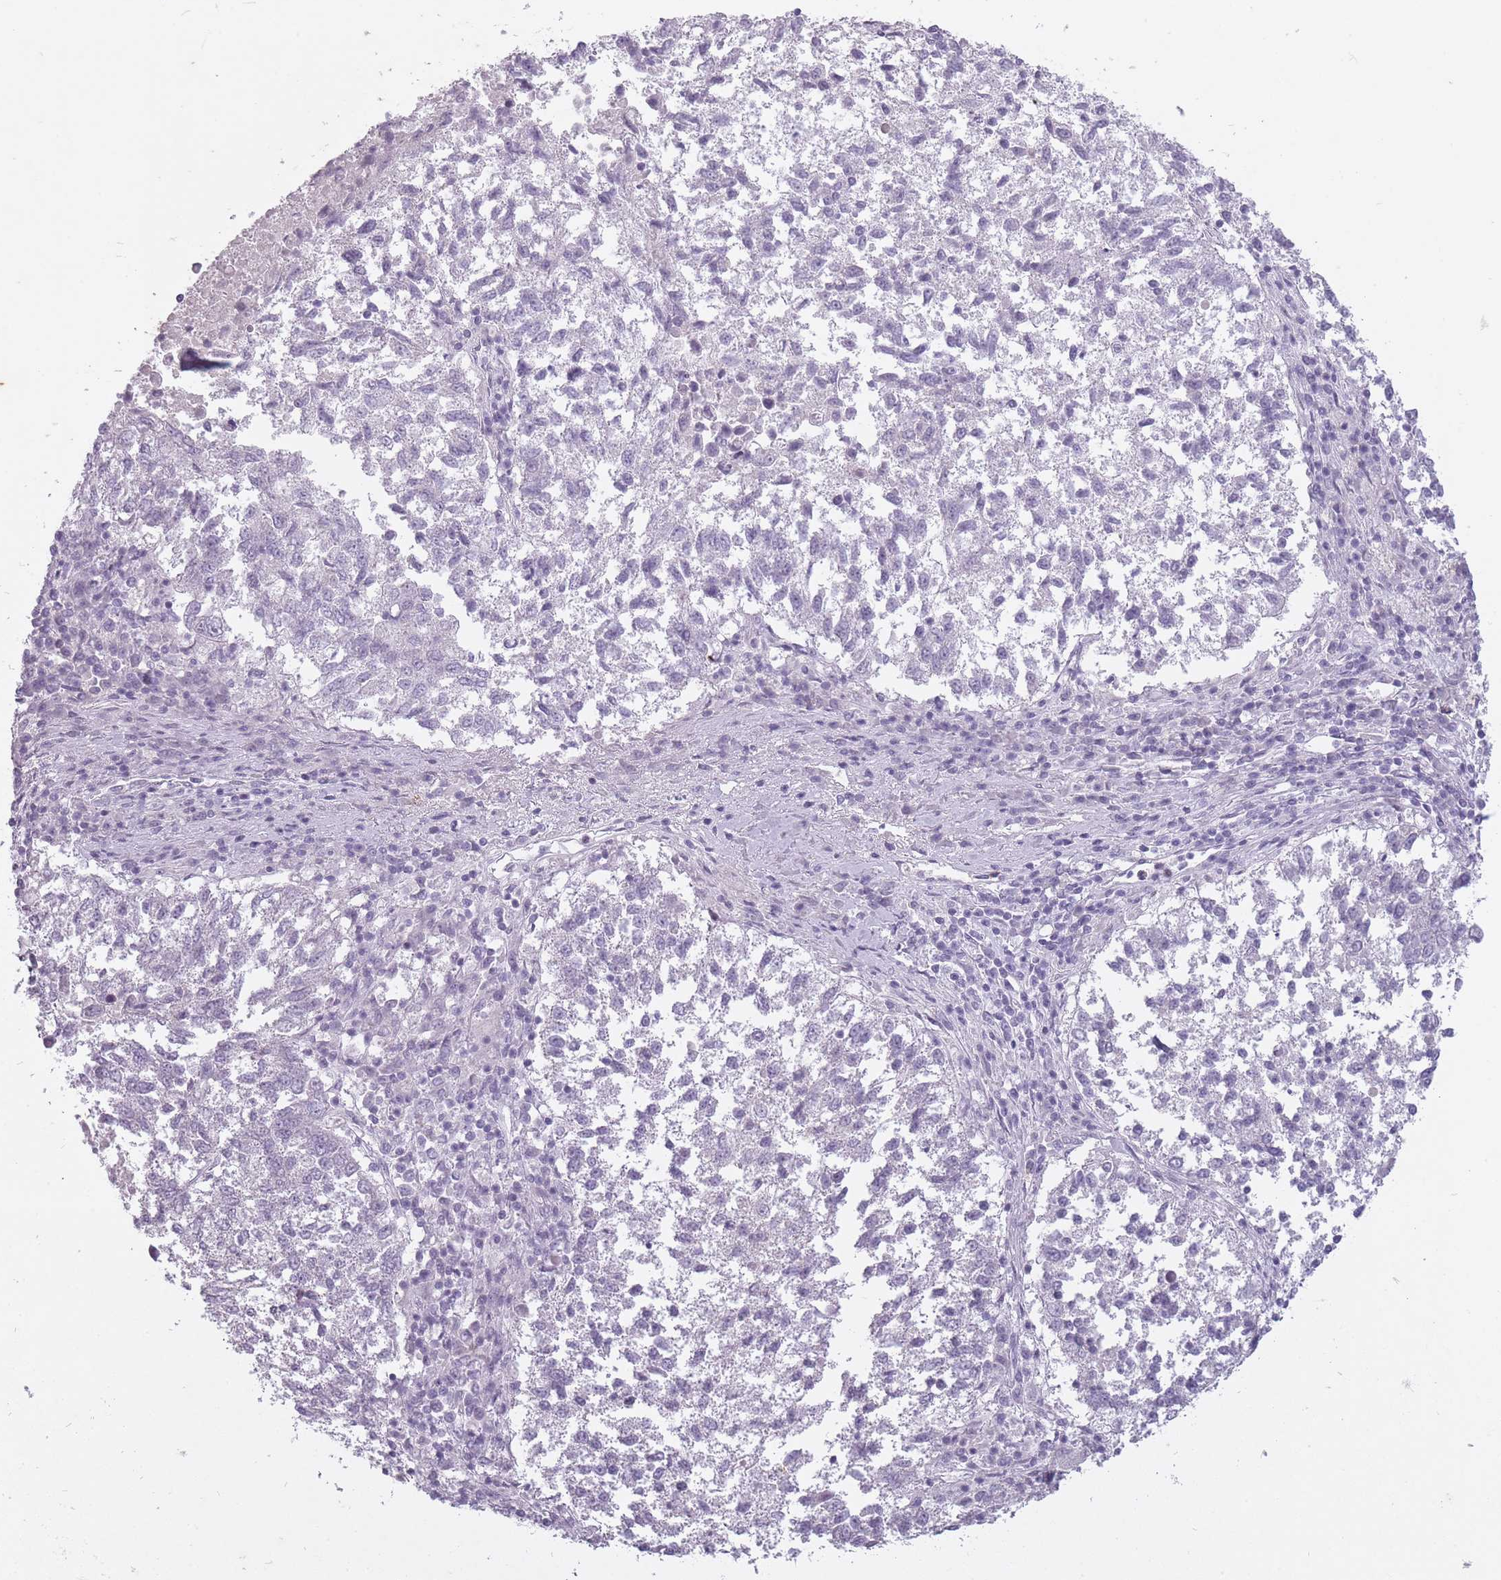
{"staining": {"intensity": "negative", "quantity": "none", "location": "none"}, "tissue": "lung cancer", "cell_type": "Tumor cells", "image_type": "cancer", "snomed": [{"axis": "morphology", "description": "Squamous cell carcinoma, NOS"}, {"axis": "topography", "description": "Lung"}], "caption": "Tumor cells show no significant protein positivity in lung cancer.", "gene": "RFX4", "patient": {"sex": "male", "age": 73}}